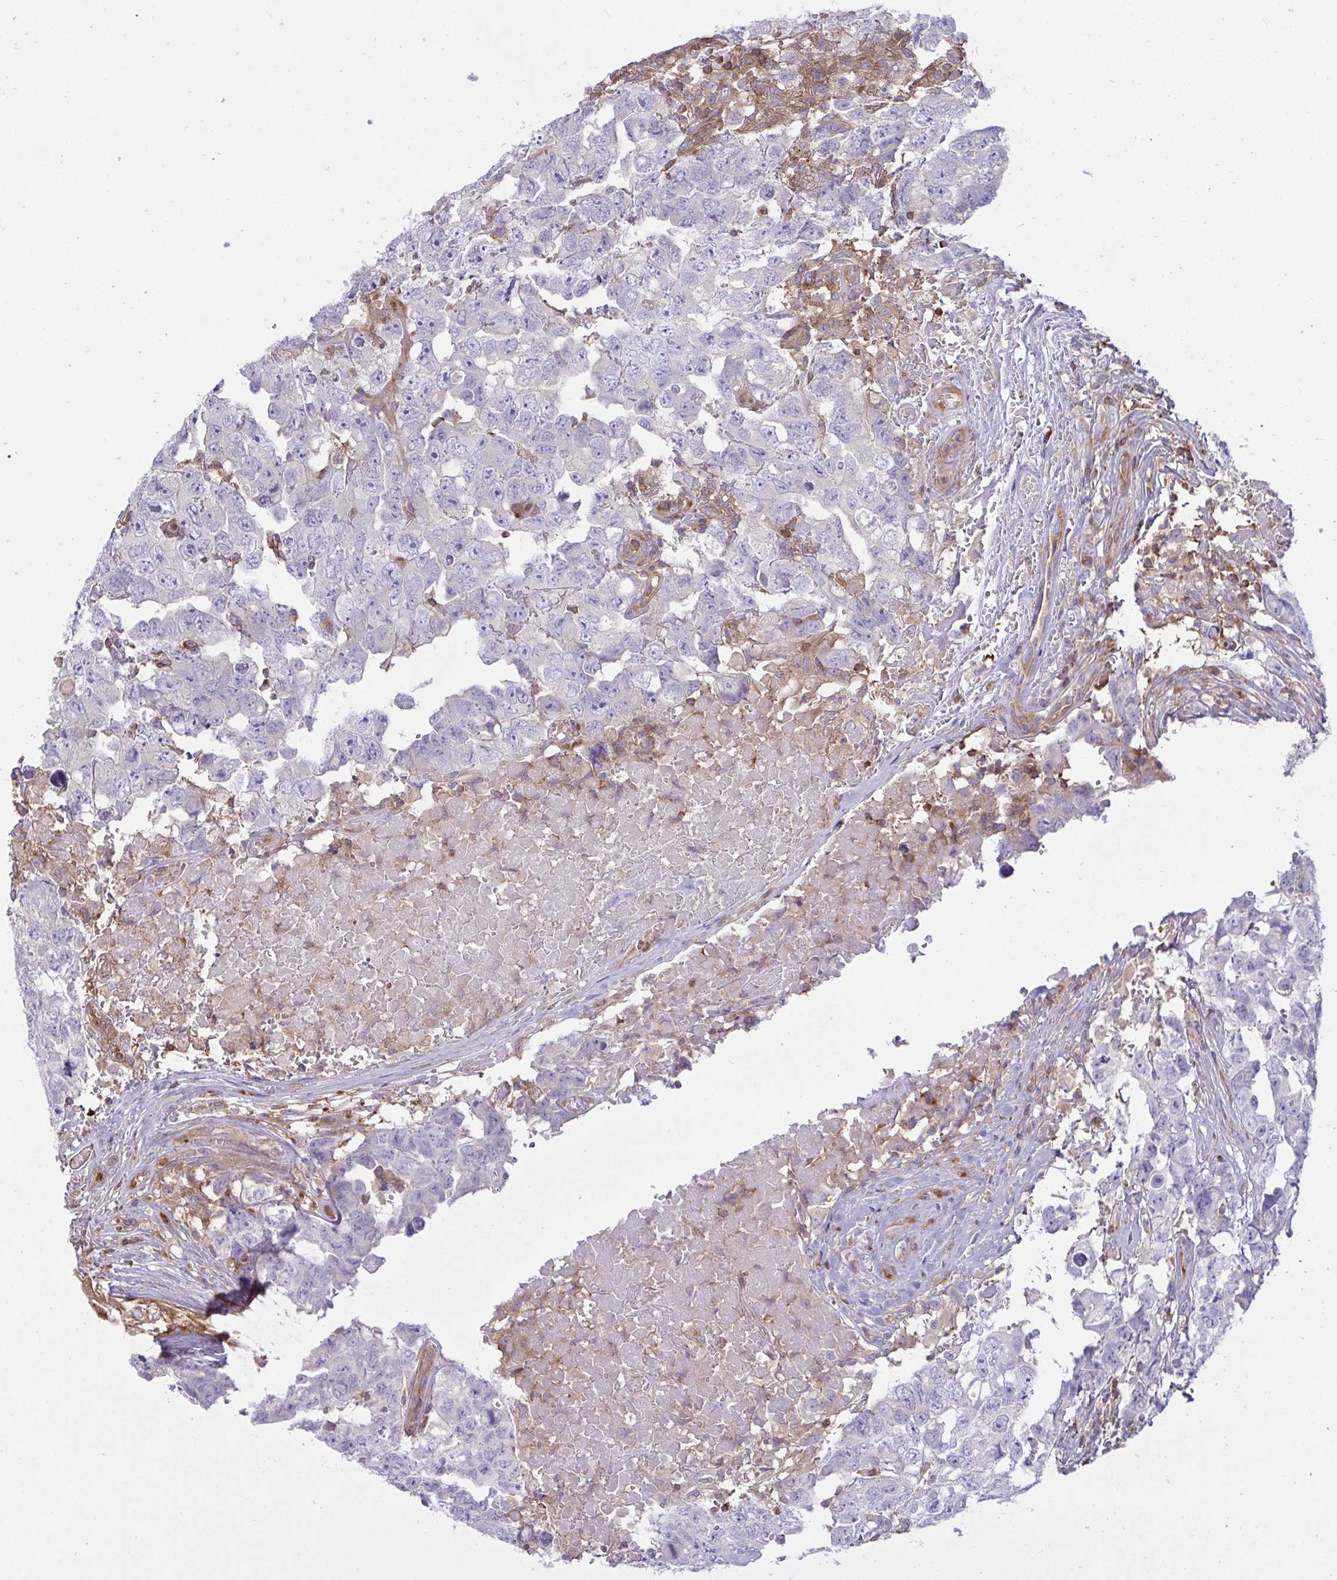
{"staining": {"intensity": "negative", "quantity": "none", "location": "none"}, "tissue": "testis cancer", "cell_type": "Tumor cells", "image_type": "cancer", "snomed": [{"axis": "morphology", "description": "Carcinoma, Embryonal, NOS"}, {"axis": "topography", "description": "Testis"}], "caption": "Human embryonal carcinoma (testis) stained for a protein using IHC displays no positivity in tumor cells.", "gene": "TSC22D3", "patient": {"sex": "male", "age": 22}}